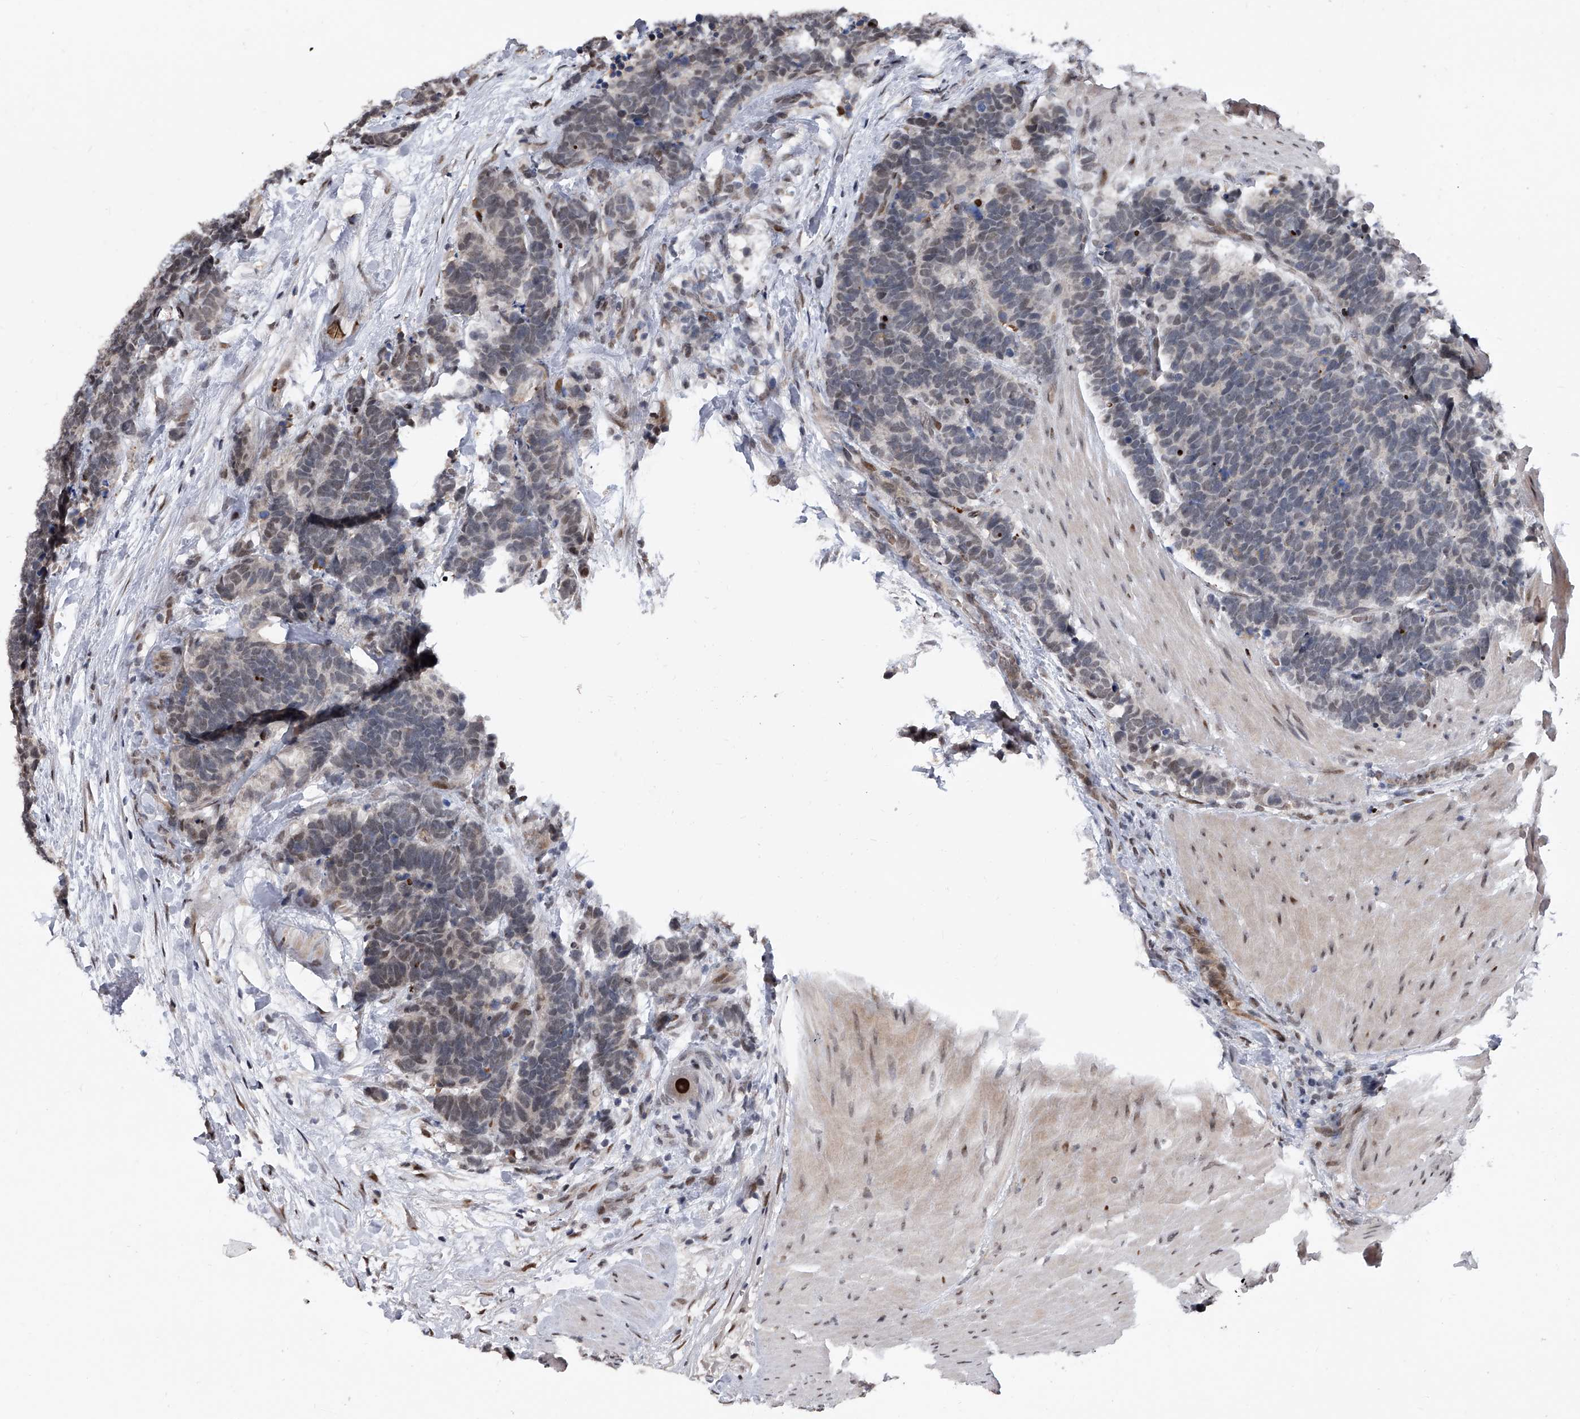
{"staining": {"intensity": "negative", "quantity": "none", "location": "none"}, "tissue": "carcinoid", "cell_type": "Tumor cells", "image_type": "cancer", "snomed": [{"axis": "morphology", "description": "Carcinoma, NOS"}, {"axis": "morphology", "description": "Carcinoid, malignant, NOS"}, {"axis": "topography", "description": "Urinary bladder"}], "caption": "Tumor cells are negative for brown protein staining in carcinoid. (DAB immunohistochemistry visualized using brightfield microscopy, high magnification).", "gene": "ZNF426", "patient": {"sex": "male", "age": 57}}